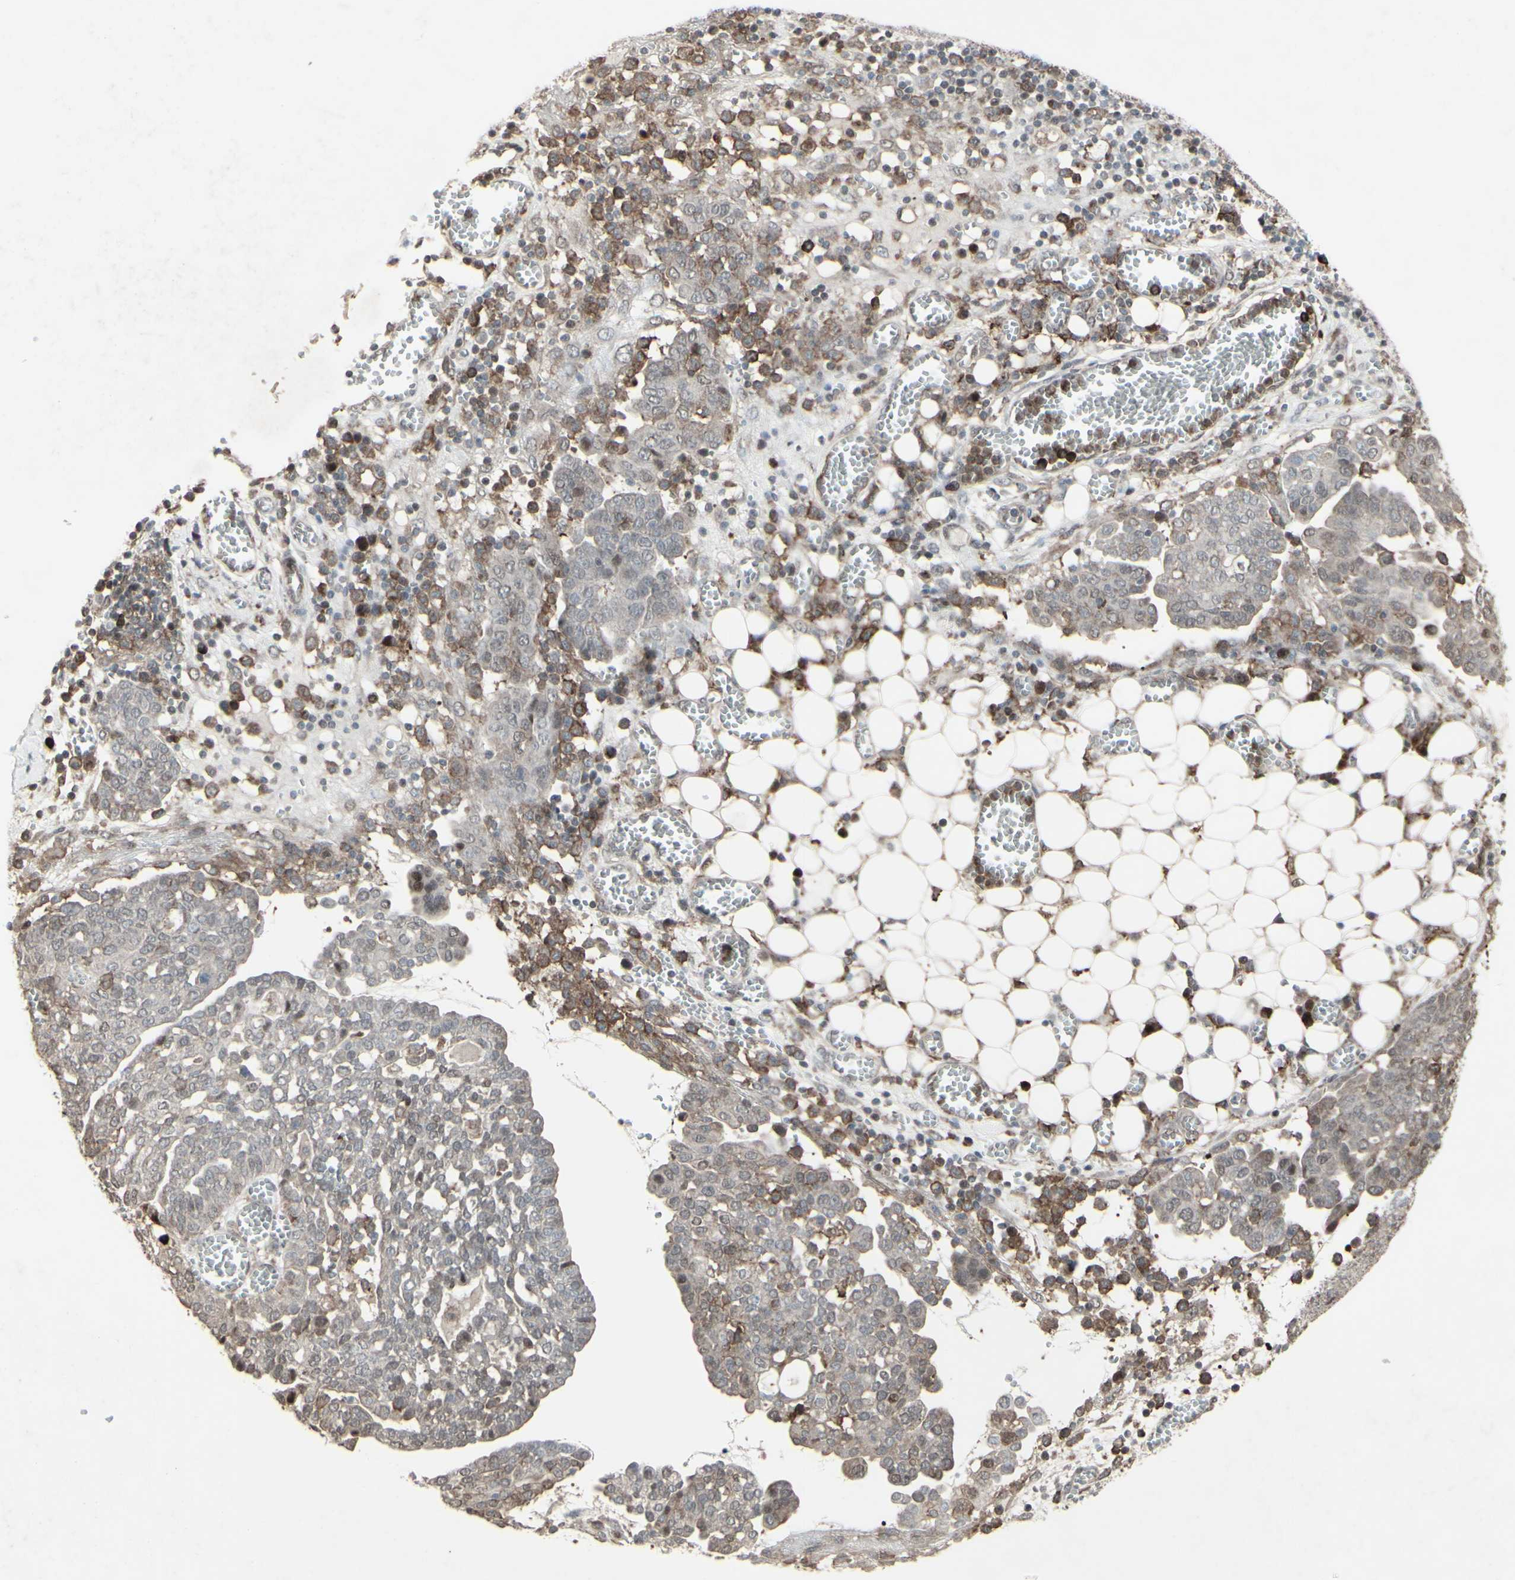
{"staining": {"intensity": "weak", "quantity": "<25%", "location": "cytoplasmic/membranous"}, "tissue": "ovarian cancer", "cell_type": "Tumor cells", "image_type": "cancer", "snomed": [{"axis": "morphology", "description": "Cystadenocarcinoma, serous, NOS"}, {"axis": "topography", "description": "Soft tissue"}, {"axis": "topography", "description": "Ovary"}], "caption": "Immunohistochemistry (IHC) micrograph of human ovarian cancer stained for a protein (brown), which demonstrates no expression in tumor cells.", "gene": "CD33", "patient": {"sex": "female", "age": 57}}